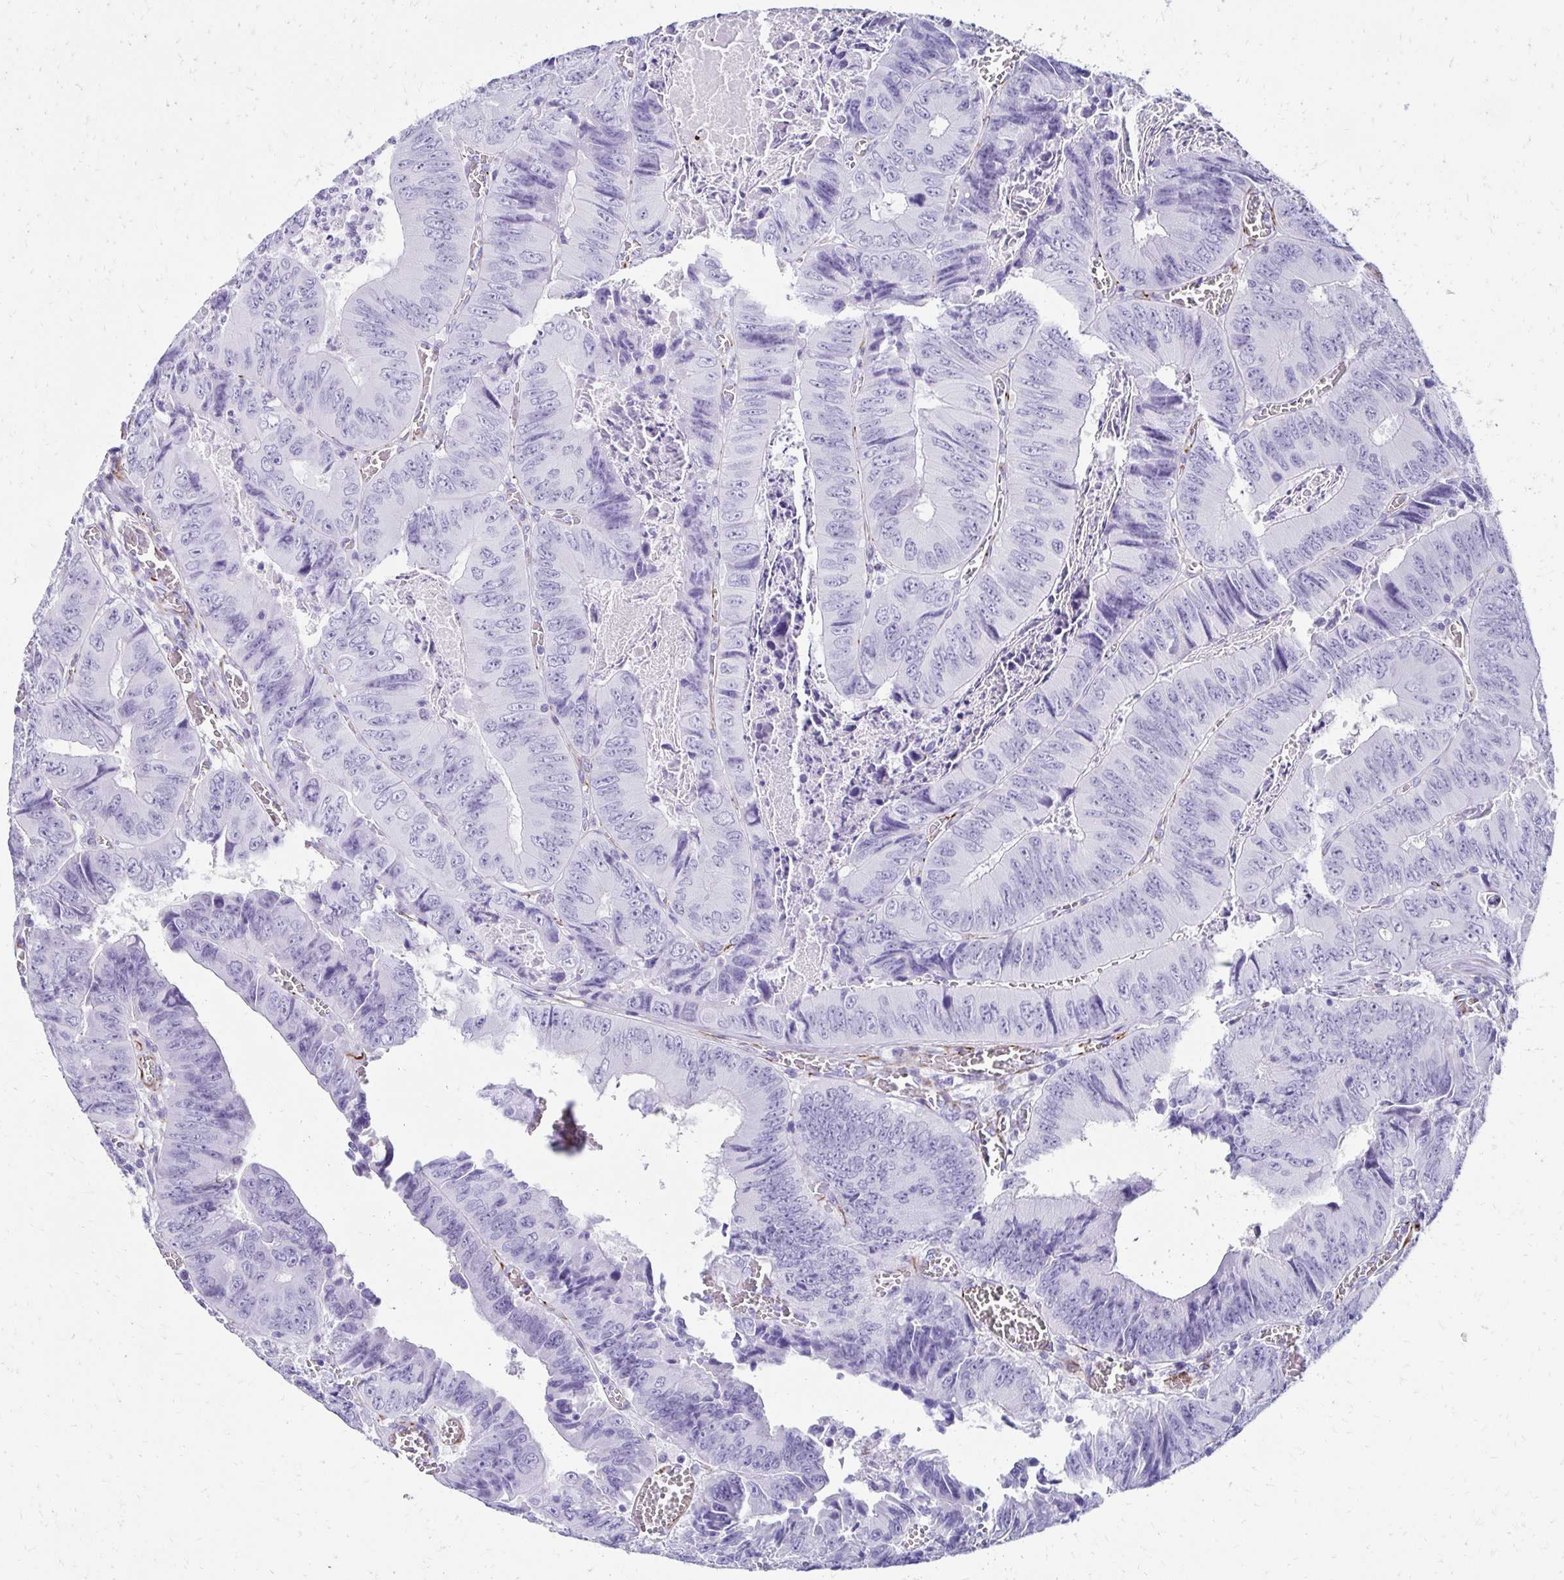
{"staining": {"intensity": "negative", "quantity": "none", "location": "none"}, "tissue": "colorectal cancer", "cell_type": "Tumor cells", "image_type": "cancer", "snomed": [{"axis": "morphology", "description": "Adenocarcinoma, NOS"}, {"axis": "topography", "description": "Colon"}], "caption": "This is a photomicrograph of immunohistochemistry (IHC) staining of adenocarcinoma (colorectal), which shows no staining in tumor cells. The staining is performed using DAB (3,3'-diaminobenzidine) brown chromogen with nuclei counter-stained in using hematoxylin.", "gene": "TMEM54", "patient": {"sex": "female", "age": 84}}